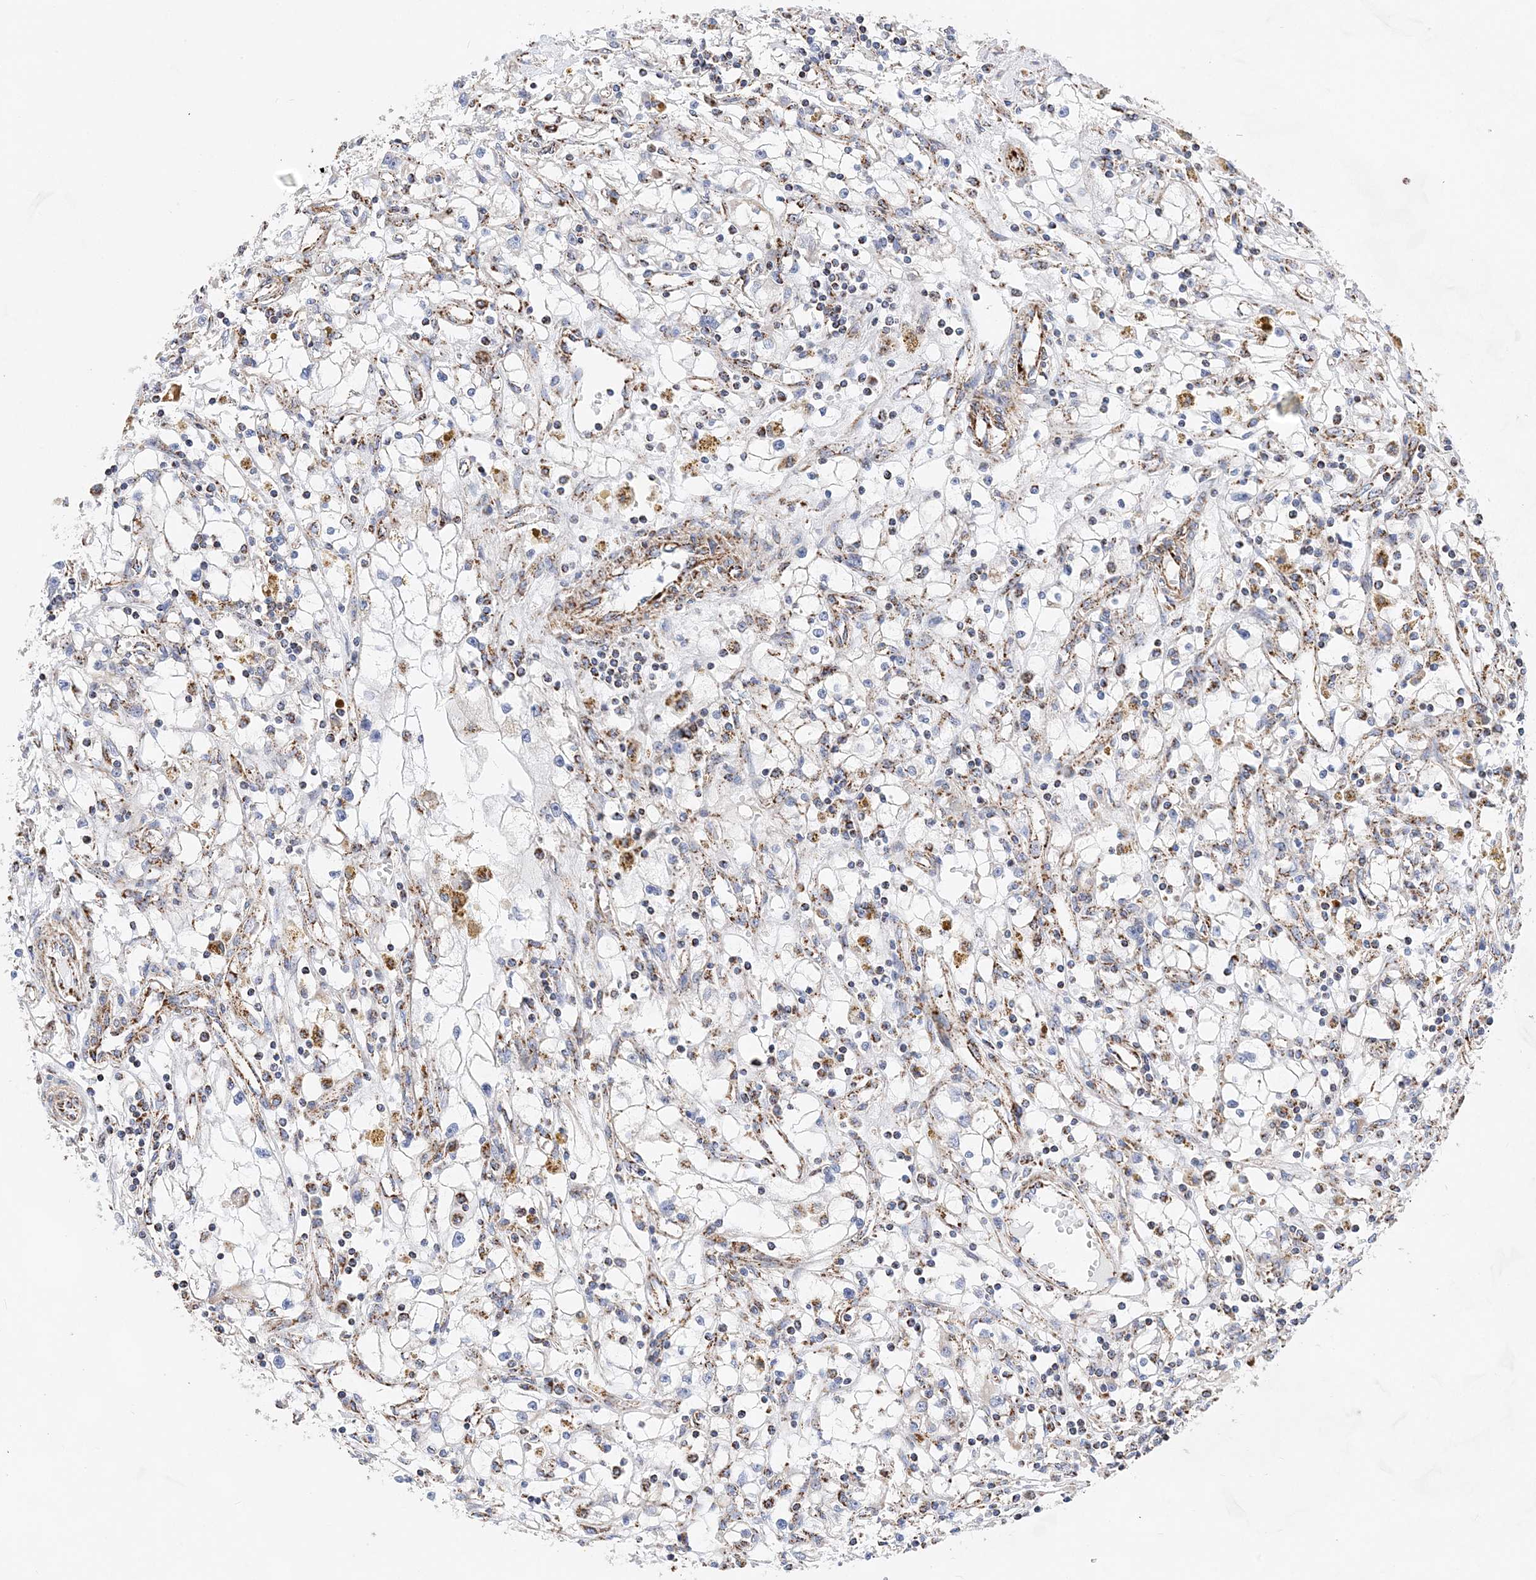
{"staining": {"intensity": "negative", "quantity": "none", "location": "none"}, "tissue": "renal cancer", "cell_type": "Tumor cells", "image_type": "cancer", "snomed": [{"axis": "morphology", "description": "Adenocarcinoma, NOS"}, {"axis": "topography", "description": "Kidney"}], "caption": "DAB (3,3'-diaminobenzidine) immunohistochemical staining of renal adenocarcinoma exhibits no significant expression in tumor cells. The staining was performed using DAB to visualize the protein expression in brown, while the nuclei were stained in blue with hematoxylin (Magnification: 20x).", "gene": "ACOT9", "patient": {"sex": "male", "age": 56}}